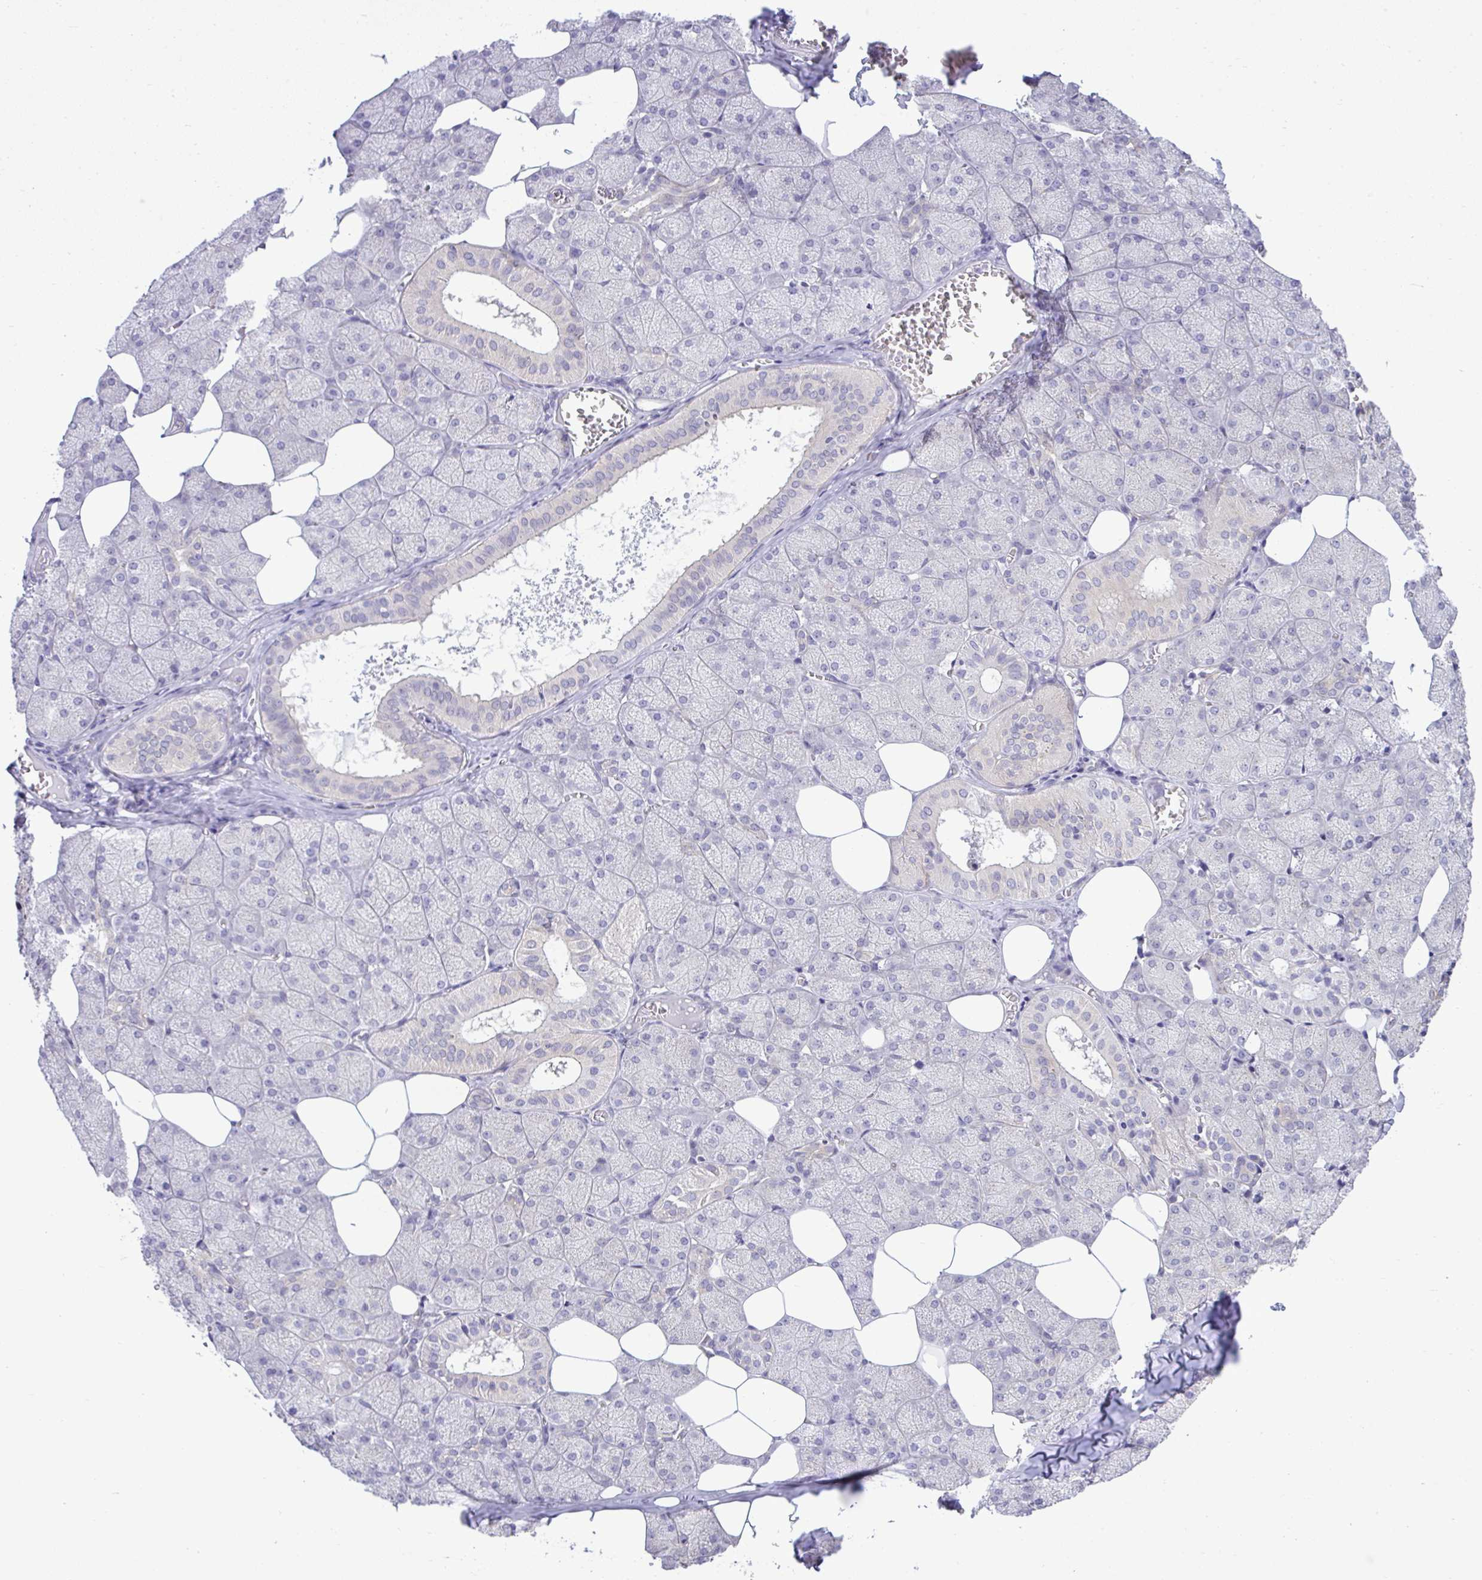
{"staining": {"intensity": "negative", "quantity": "none", "location": "none"}, "tissue": "salivary gland", "cell_type": "Glandular cells", "image_type": "normal", "snomed": [{"axis": "morphology", "description": "Normal tissue, NOS"}, {"axis": "topography", "description": "Salivary gland"}, {"axis": "topography", "description": "Peripheral nerve tissue"}], "caption": "Glandular cells show no significant expression in normal salivary gland. (DAB (3,3'-diaminobenzidine) immunohistochemistry (IHC) with hematoxylin counter stain).", "gene": "CYP20A1", "patient": {"sex": "male", "age": 38}}